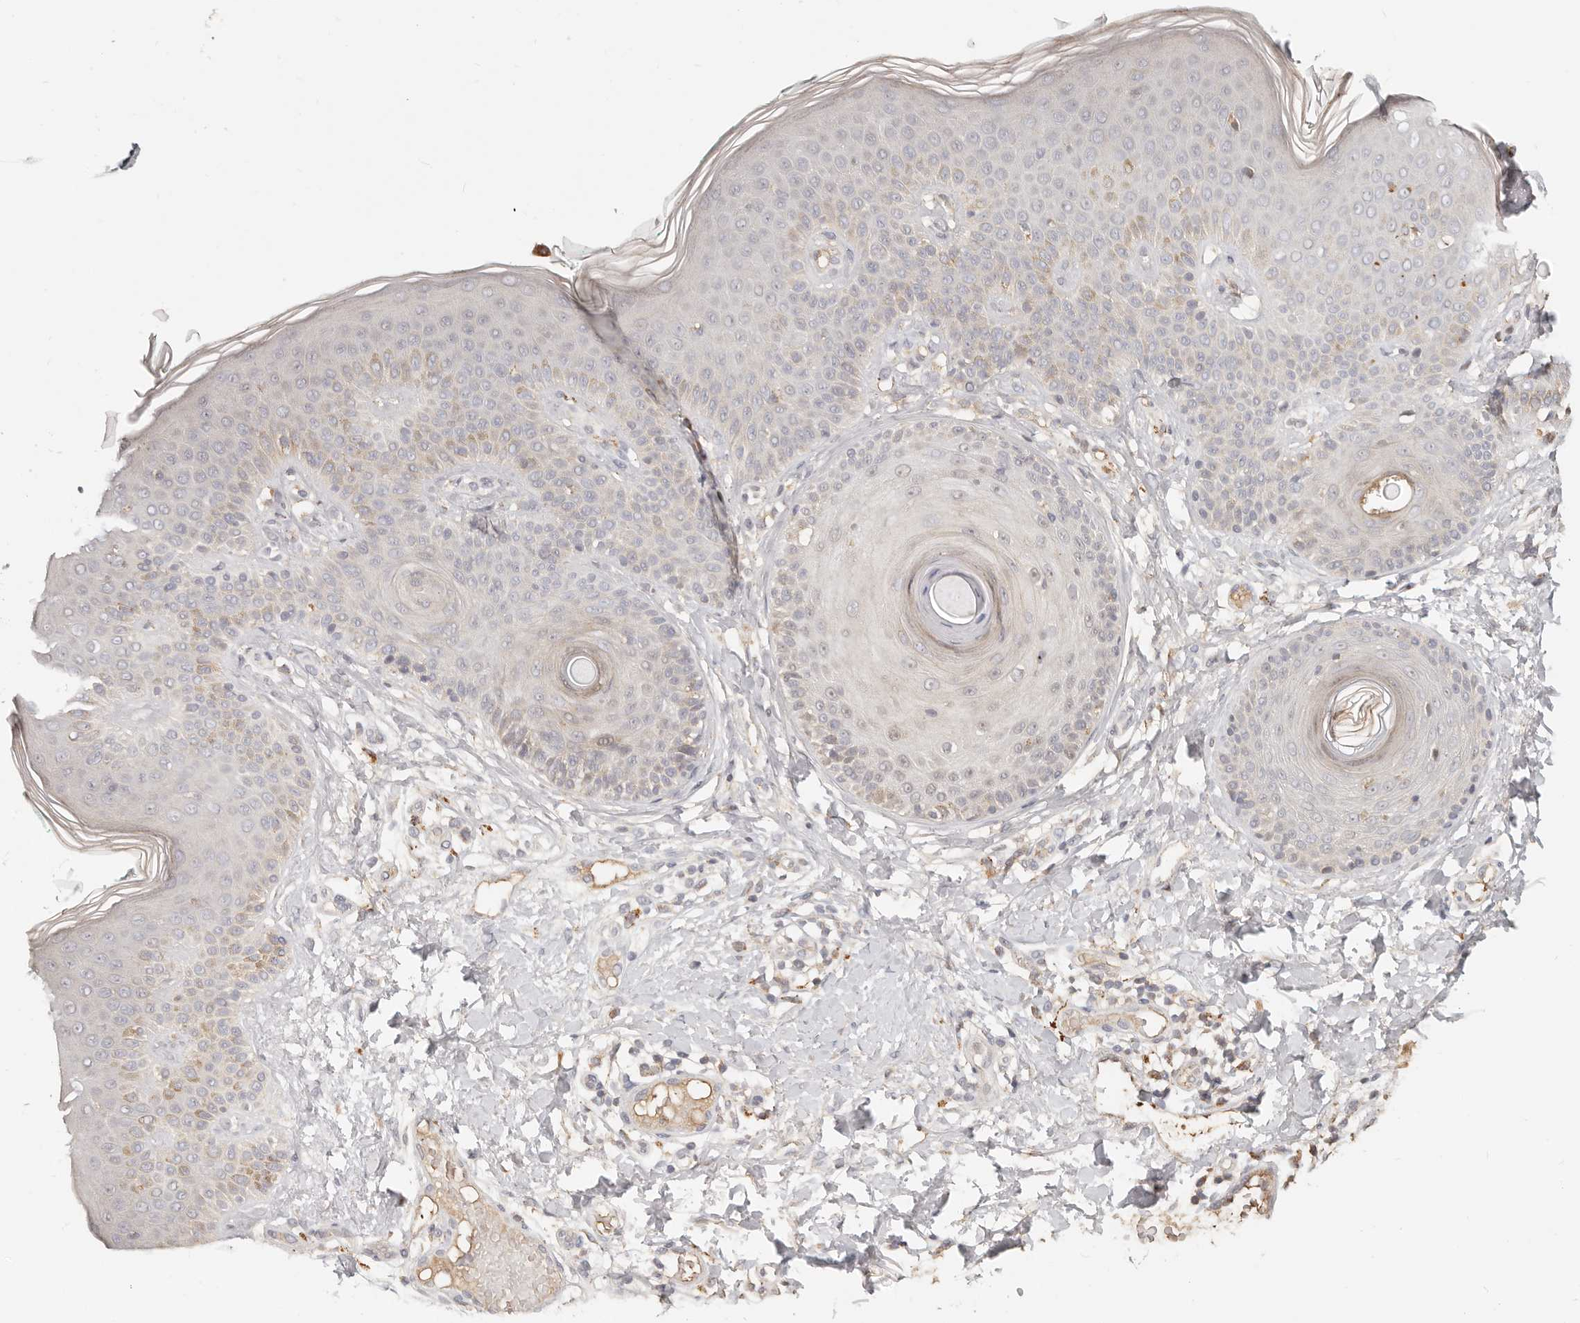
{"staining": {"intensity": "negative", "quantity": "none", "location": "none"}, "tissue": "skin", "cell_type": "Fibroblasts", "image_type": "normal", "snomed": [{"axis": "morphology", "description": "Normal tissue, NOS"}, {"axis": "topography", "description": "Skin"}], "caption": "High power microscopy histopathology image of an immunohistochemistry photomicrograph of unremarkable skin, revealing no significant staining in fibroblasts.", "gene": "ZRANB1", "patient": {"sex": "male", "age": 37}}